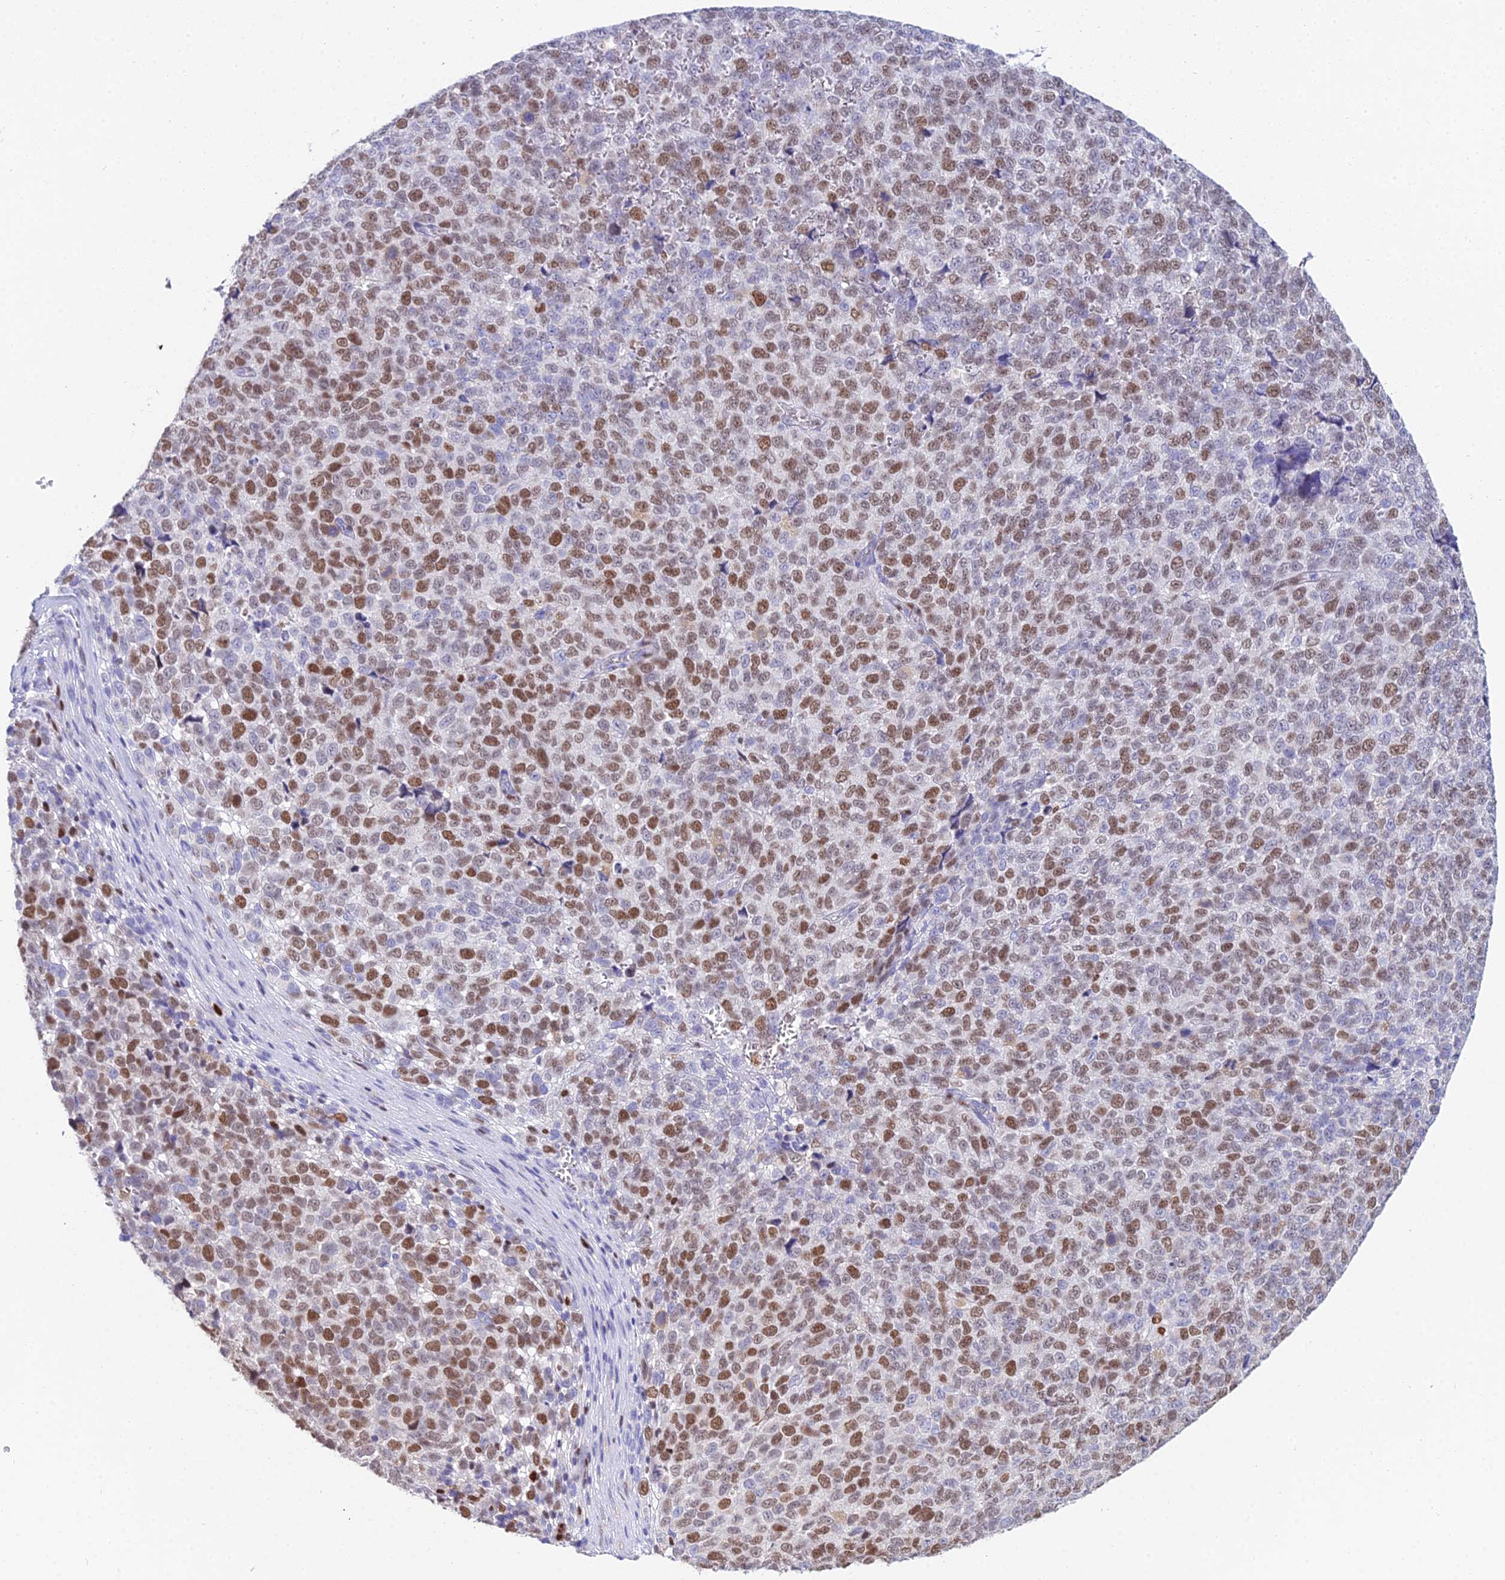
{"staining": {"intensity": "moderate", "quantity": ">75%", "location": "nuclear"}, "tissue": "melanoma", "cell_type": "Tumor cells", "image_type": "cancer", "snomed": [{"axis": "morphology", "description": "Malignant melanoma, NOS"}, {"axis": "topography", "description": "Nose, NOS"}], "caption": "Melanoma was stained to show a protein in brown. There is medium levels of moderate nuclear staining in about >75% of tumor cells. (IHC, brightfield microscopy, high magnification).", "gene": "MCM2", "patient": {"sex": "female", "age": 48}}